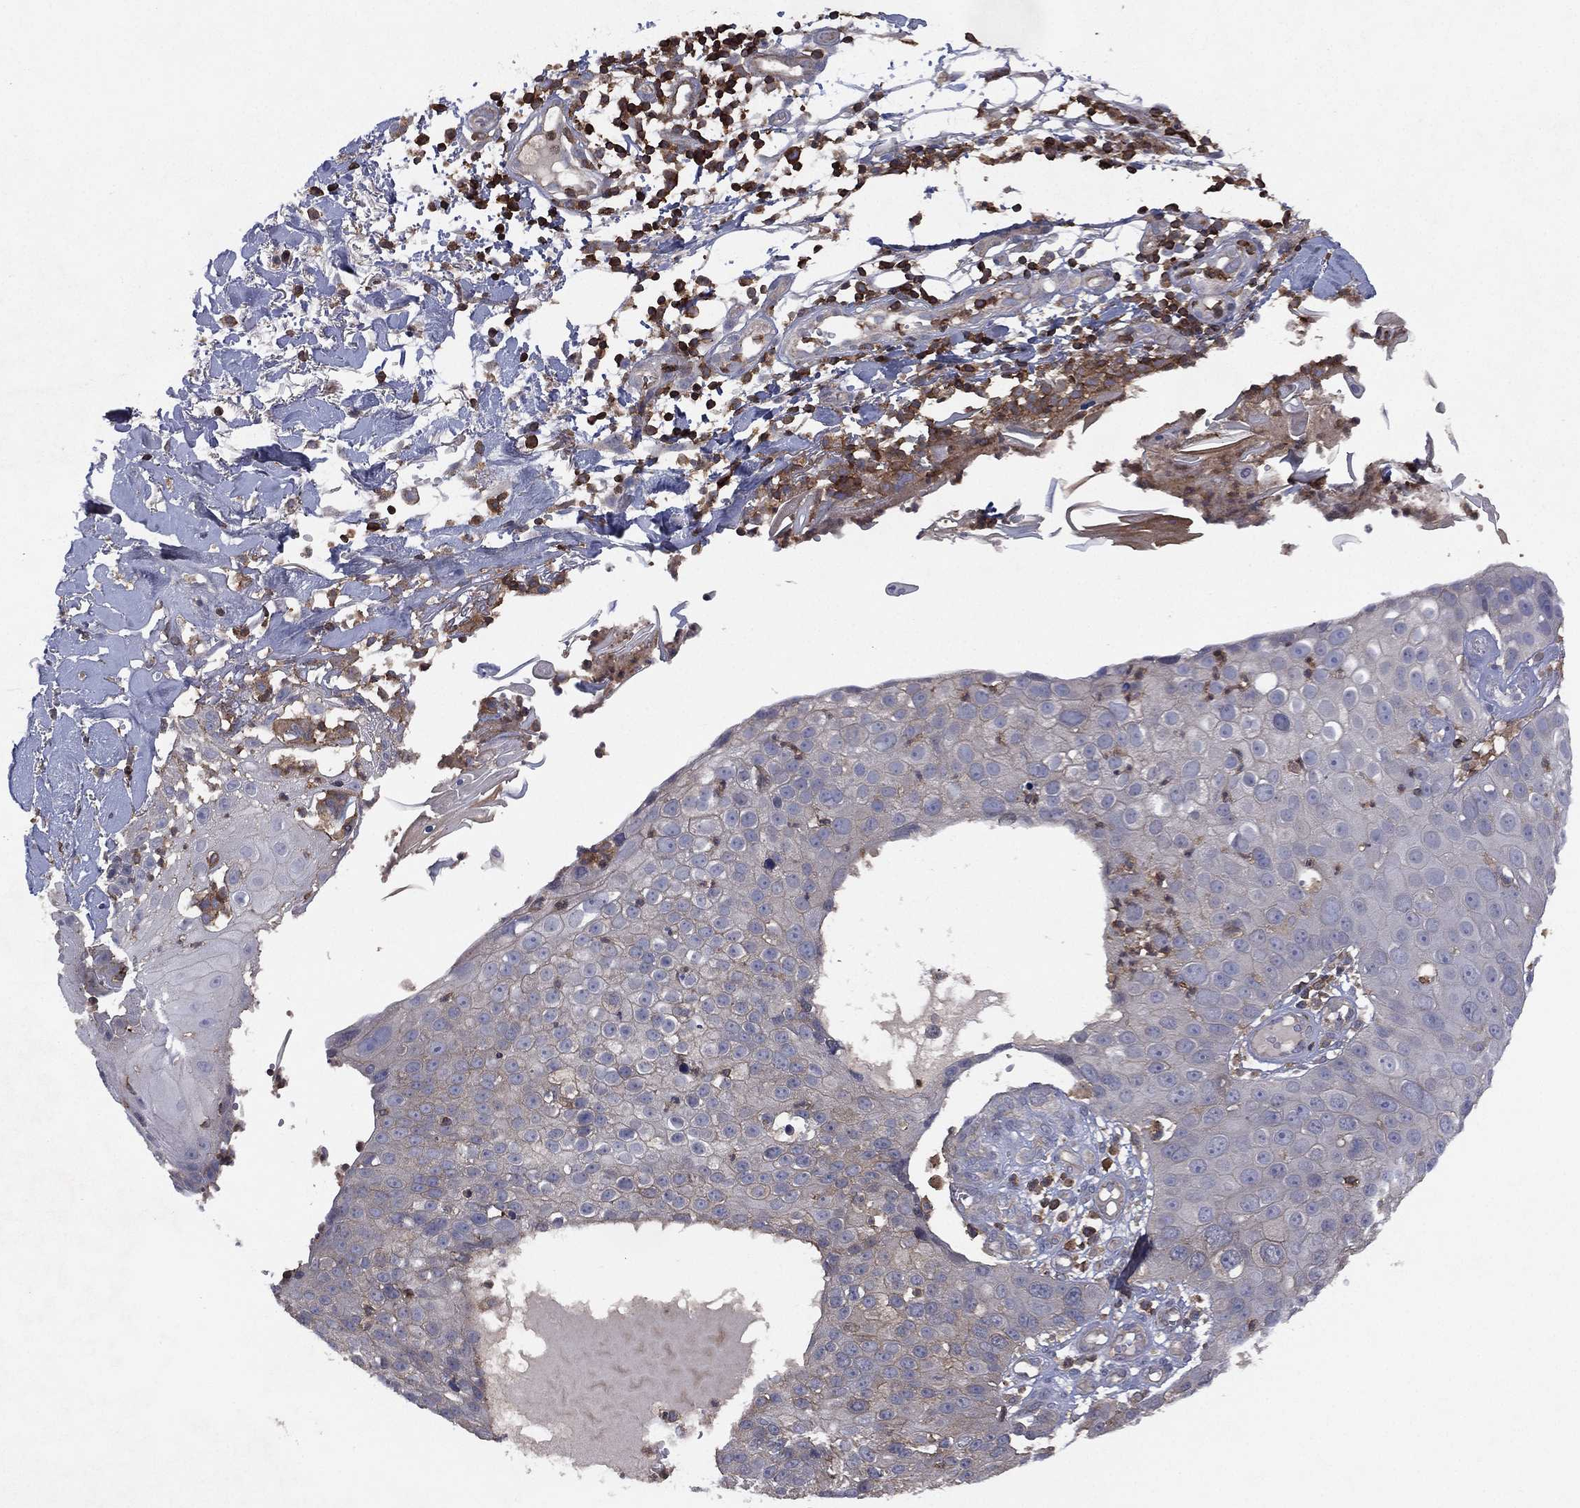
{"staining": {"intensity": "negative", "quantity": "none", "location": "none"}, "tissue": "skin cancer", "cell_type": "Tumor cells", "image_type": "cancer", "snomed": [{"axis": "morphology", "description": "Squamous cell carcinoma, NOS"}, {"axis": "topography", "description": "Skin"}], "caption": "Immunohistochemistry histopathology image of neoplastic tissue: skin cancer (squamous cell carcinoma) stained with DAB (3,3'-diaminobenzidine) exhibits no significant protein staining in tumor cells. Brightfield microscopy of immunohistochemistry (IHC) stained with DAB (3,3'-diaminobenzidine) (brown) and hematoxylin (blue), captured at high magnification.", "gene": "DOCK8", "patient": {"sex": "male", "age": 71}}